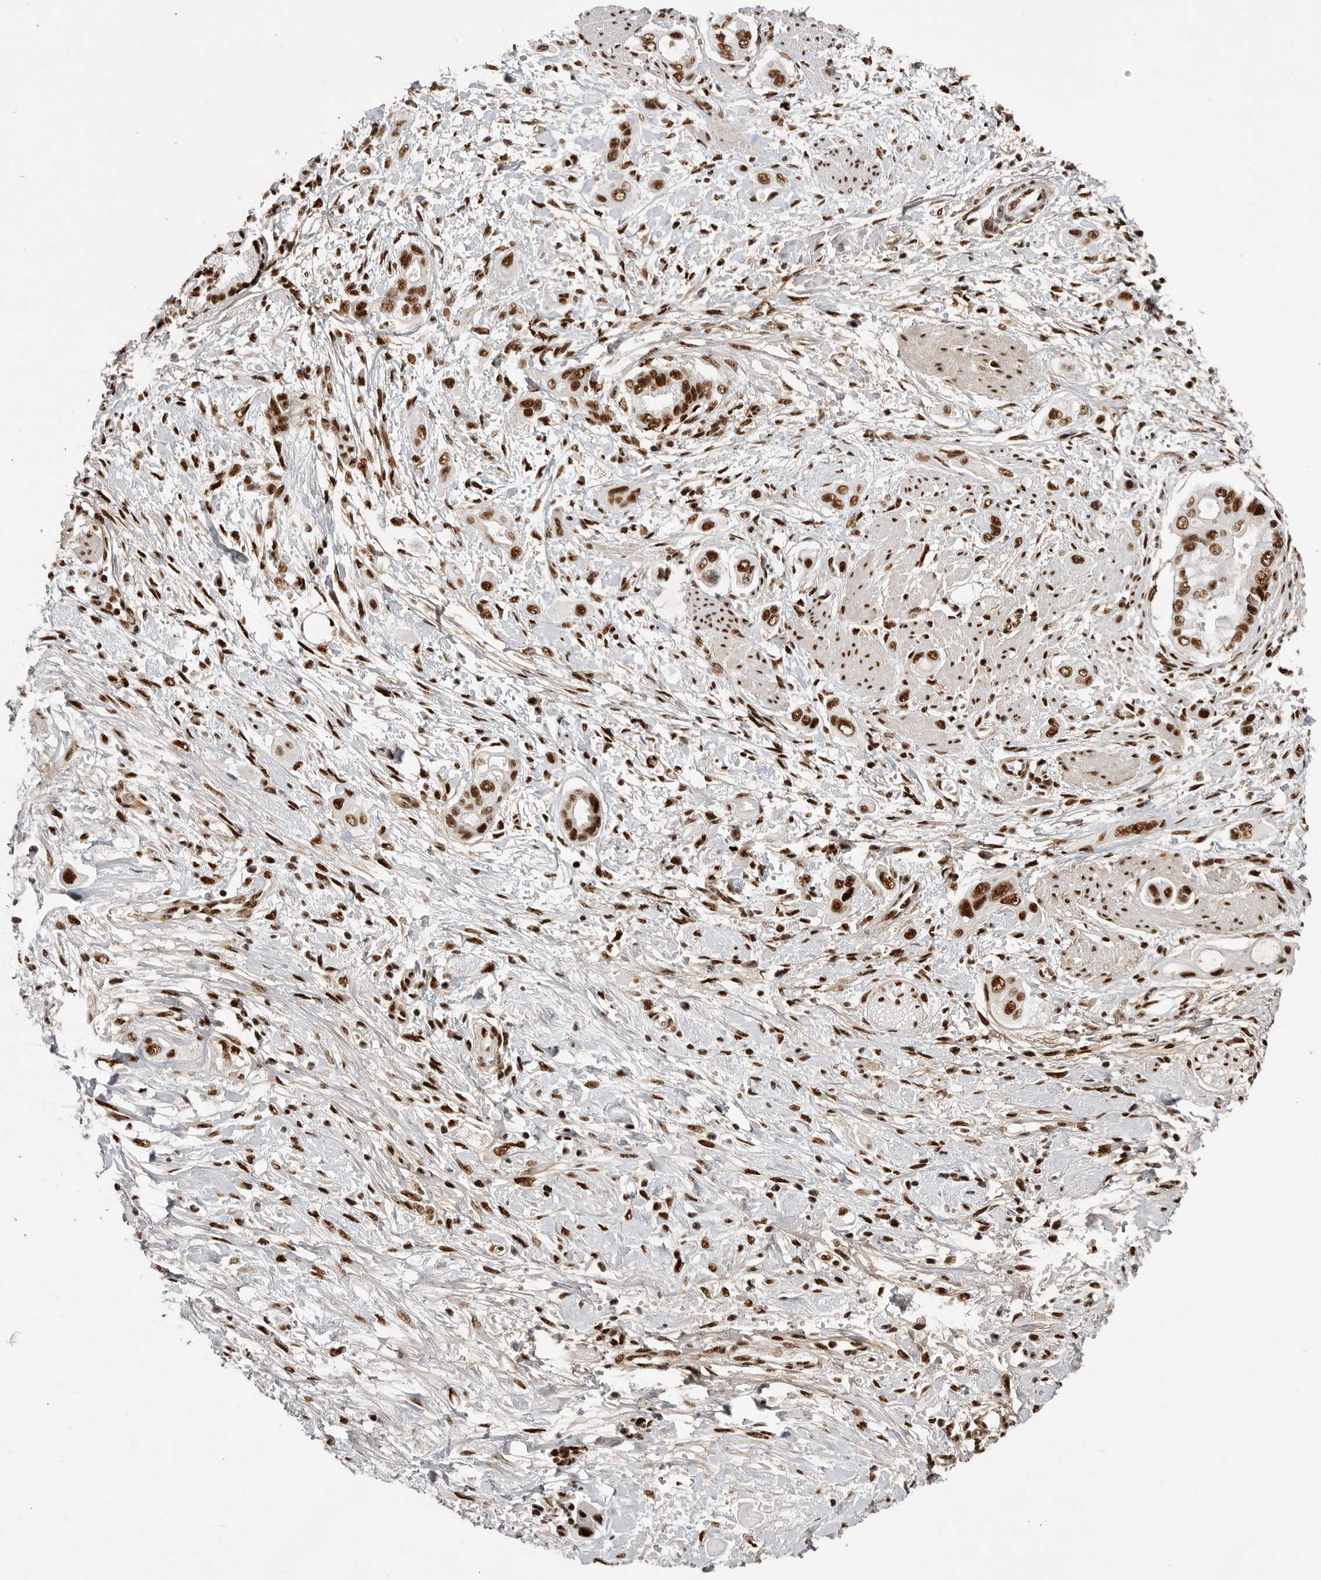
{"staining": {"intensity": "strong", "quantity": ">75%", "location": "nuclear"}, "tissue": "pancreatic cancer", "cell_type": "Tumor cells", "image_type": "cancer", "snomed": [{"axis": "morphology", "description": "Adenocarcinoma, NOS"}, {"axis": "topography", "description": "Pancreas"}], "caption": "Immunohistochemical staining of human pancreatic adenocarcinoma exhibits high levels of strong nuclear positivity in approximately >75% of tumor cells. The staining is performed using DAB brown chromogen to label protein expression. The nuclei are counter-stained blue using hematoxylin.", "gene": "PPP1R8", "patient": {"sex": "male", "age": 59}}